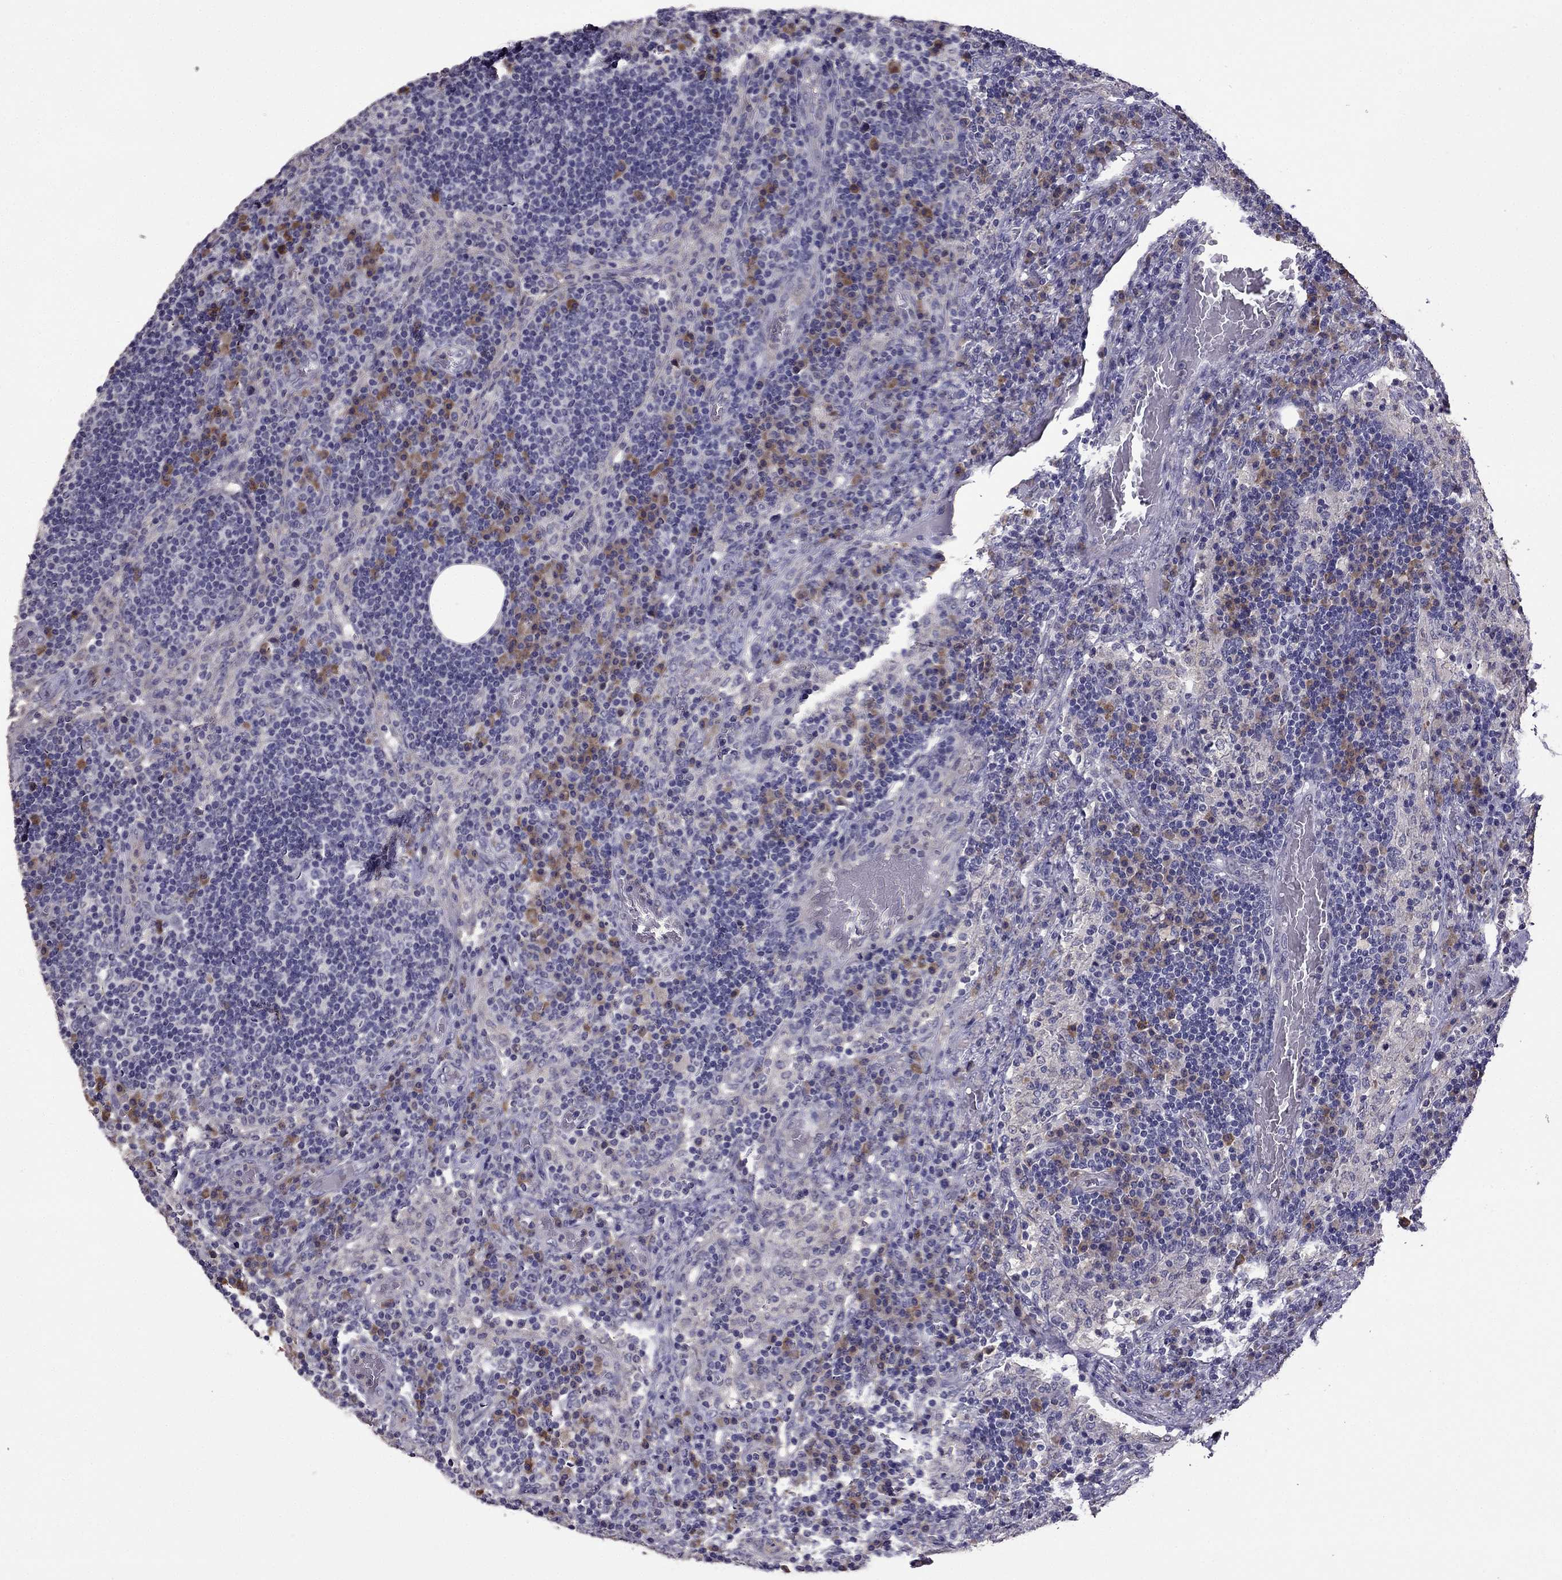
{"staining": {"intensity": "moderate", "quantity": "<25%", "location": "cytoplasmic/membranous"}, "tissue": "lymph node", "cell_type": "Non-germinal center cells", "image_type": "normal", "snomed": [{"axis": "morphology", "description": "Normal tissue, NOS"}, {"axis": "topography", "description": "Lymph node"}], "caption": "Immunohistochemical staining of normal human lymph node reveals low levels of moderate cytoplasmic/membranous positivity in approximately <25% of non-germinal center cells. The staining was performed using DAB (3,3'-diaminobenzidine) to visualize the protein expression in brown, while the nuclei were stained in blue with hematoxylin (Magnification: 20x).", "gene": "CDH9", "patient": {"sex": "male", "age": 63}}